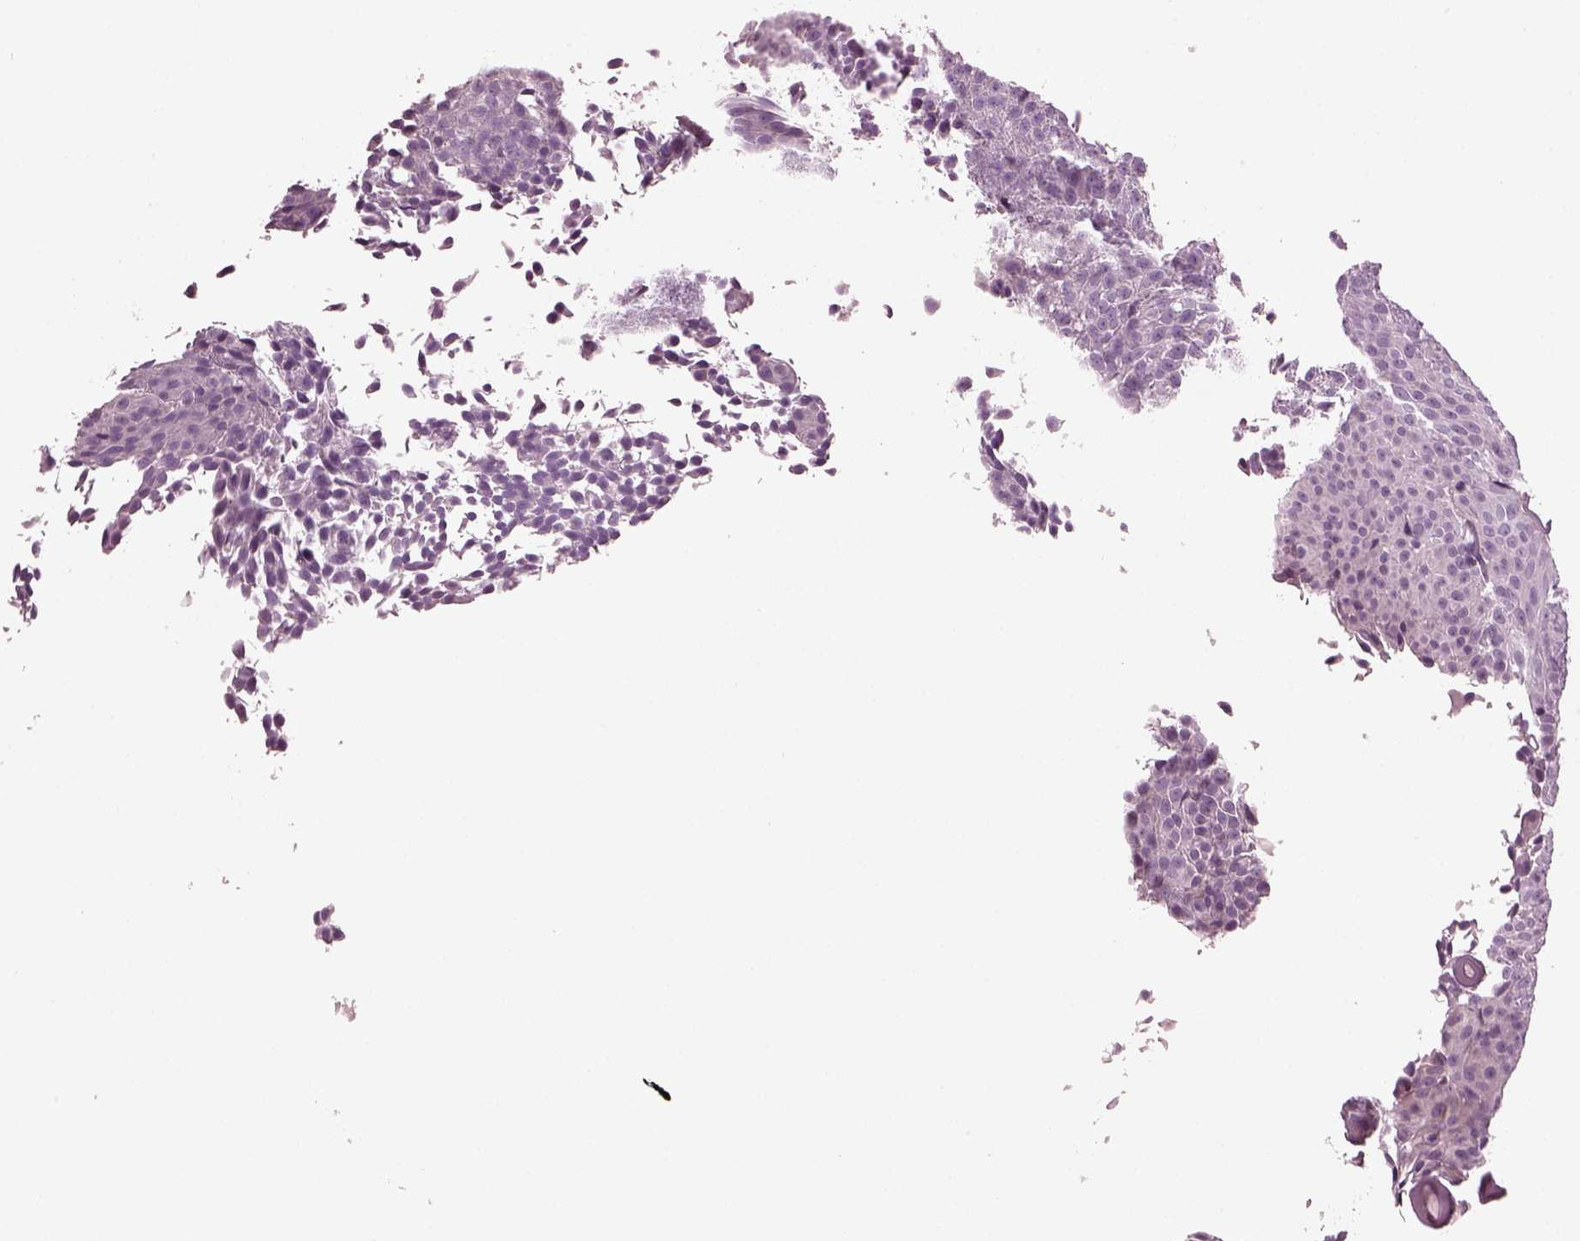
{"staining": {"intensity": "negative", "quantity": "none", "location": "none"}, "tissue": "urothelial cancer", "cell_type": "Tumor cells", "image_type": "cancer", "snomed": [{"axis": "morphology", "description": "Urothelial carcinoma, Low grade"}, {"axis": "topography", "description": "Urinary bladder"}], "caption": "An IHC image of urothelial cancer is shown. There is no staining in tumor cells of urothelial cancer.", "gene": "GDF11", "patient": {"sex": "male", "age": 77}}